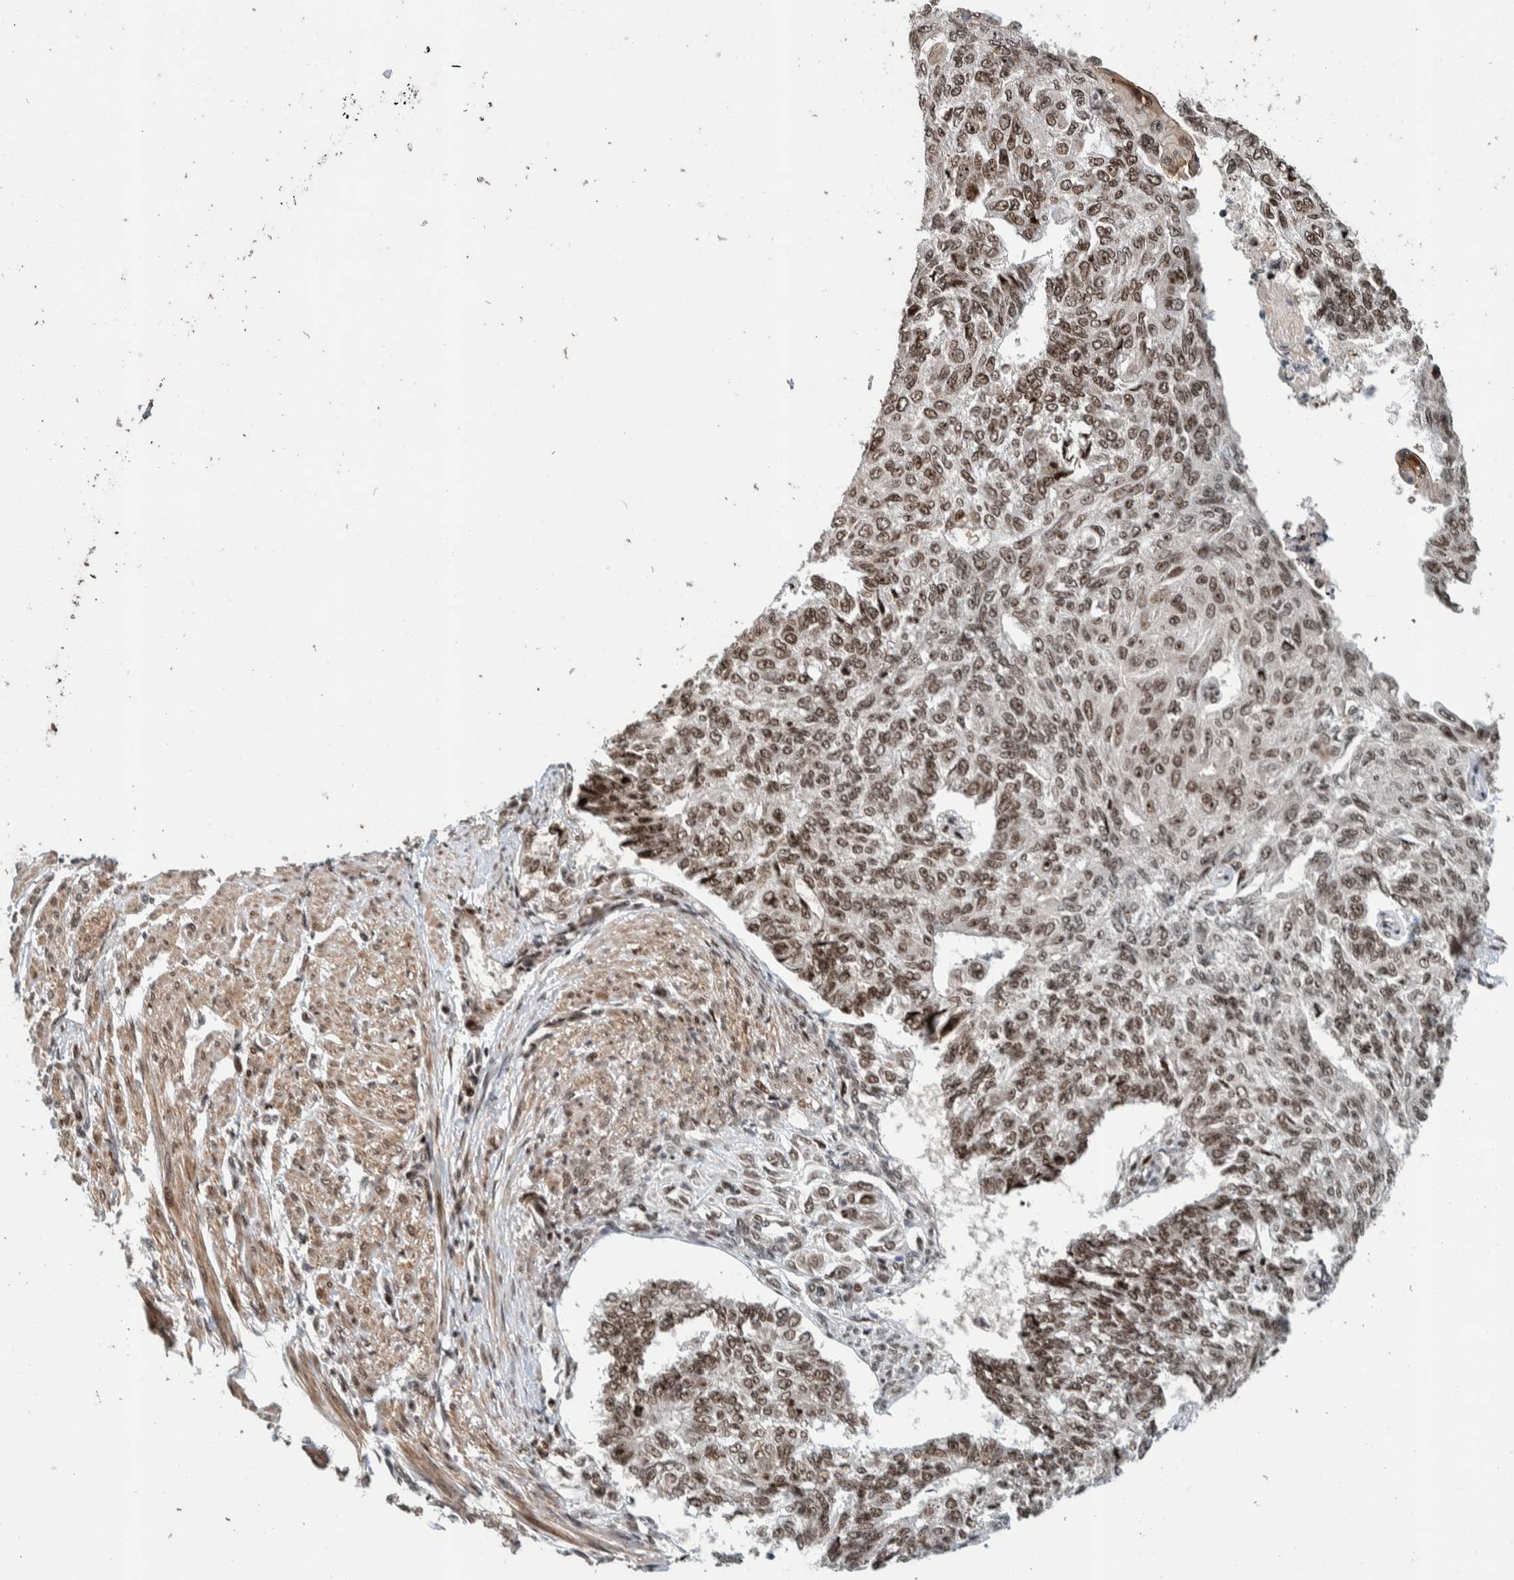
{"staining": {"intensity": "moderate", "quantity": ">75%", "location": "nuclear"}, "tissue": "endometrial cancer", "cell_type": "Tumor cells", "image_type": "cancer", "snomed": [{"axis": "morphology", "description": "Adenocarcinoma, NOS"}, {"axis": "topography", "description": "Endometrium"}], "caption": "This micrograph demonstrates endometrial cancer (adenocarcinoma) stained with immunohistochemistry to label a protein in brown. The nuclear of tumor cells show moderate positivity for the protein. Nuclei are counter-stained blue.", "gene": "CHD4", "patient": {"sex": "female", "age": 32}}